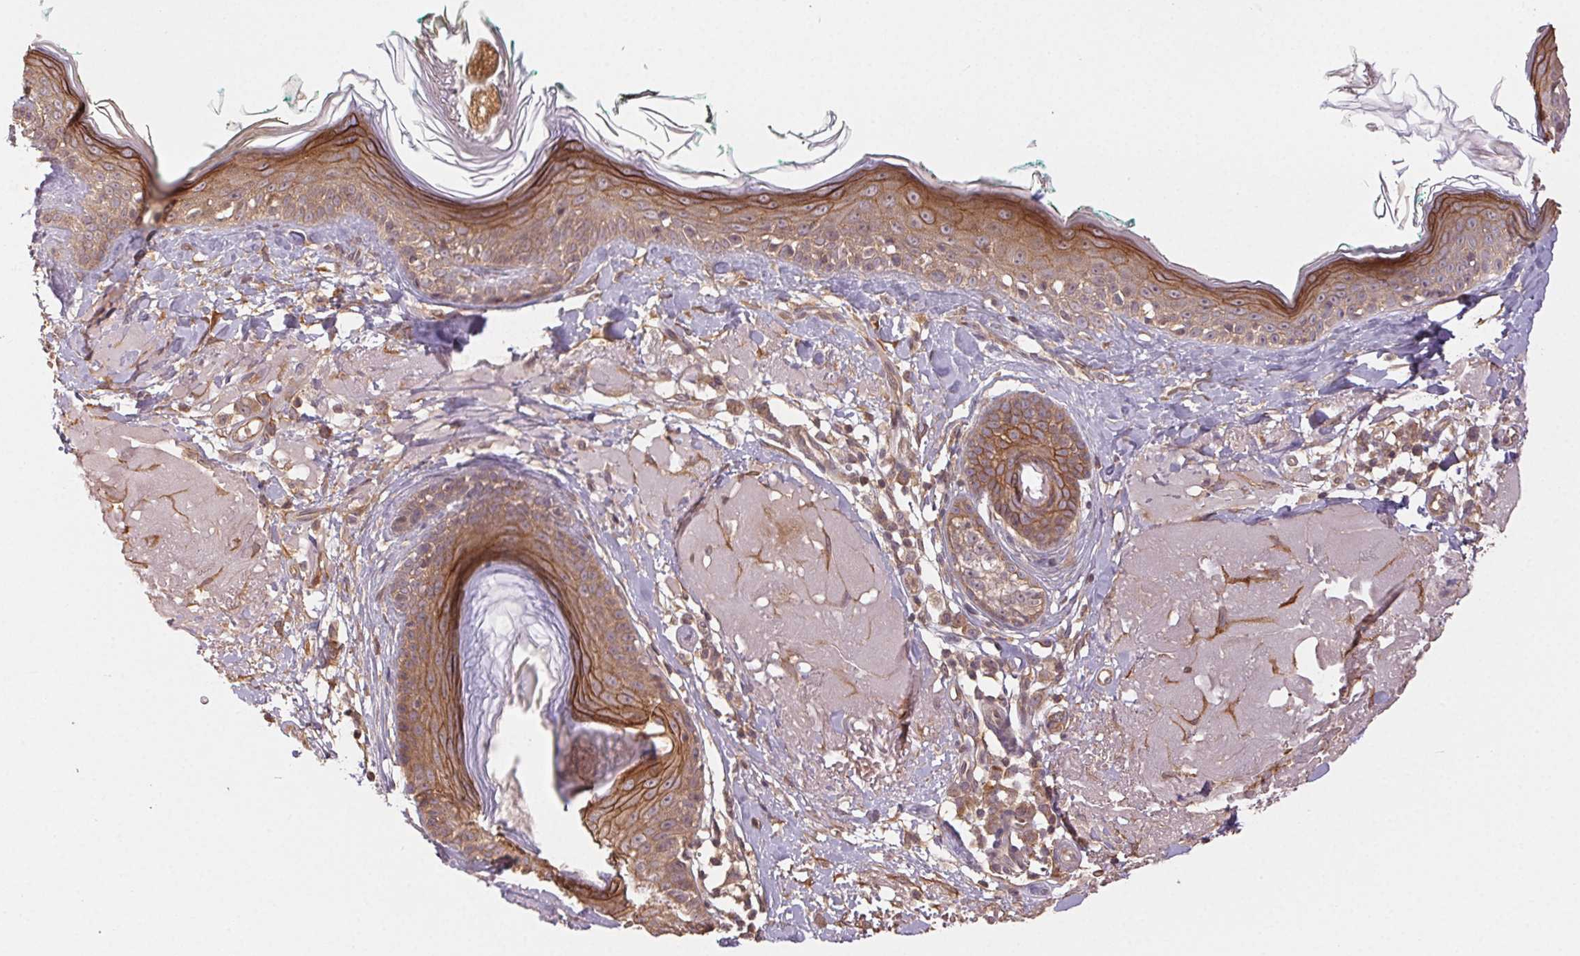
{"staining": {"intensity": "moderate", "quantity": ">75%", "location": "cytoplasmic/membranous"}, "tissue": "skin", "cell_type": "Fibroblasts", "image_type": "normal", "snomed": [{"axis": "morphology", "description": "Normal tissue, NOS"}, {"axis": "topography", "description": "Skin"}], "caption": "Normal skin displays moderate cytoplasmic/membranous positivity in approximately >75% of fibroblasts, visualized by immunohistochemistry.", "gene": "MAPKAPK2", "patient": {"sex": "male", "age": 73}}